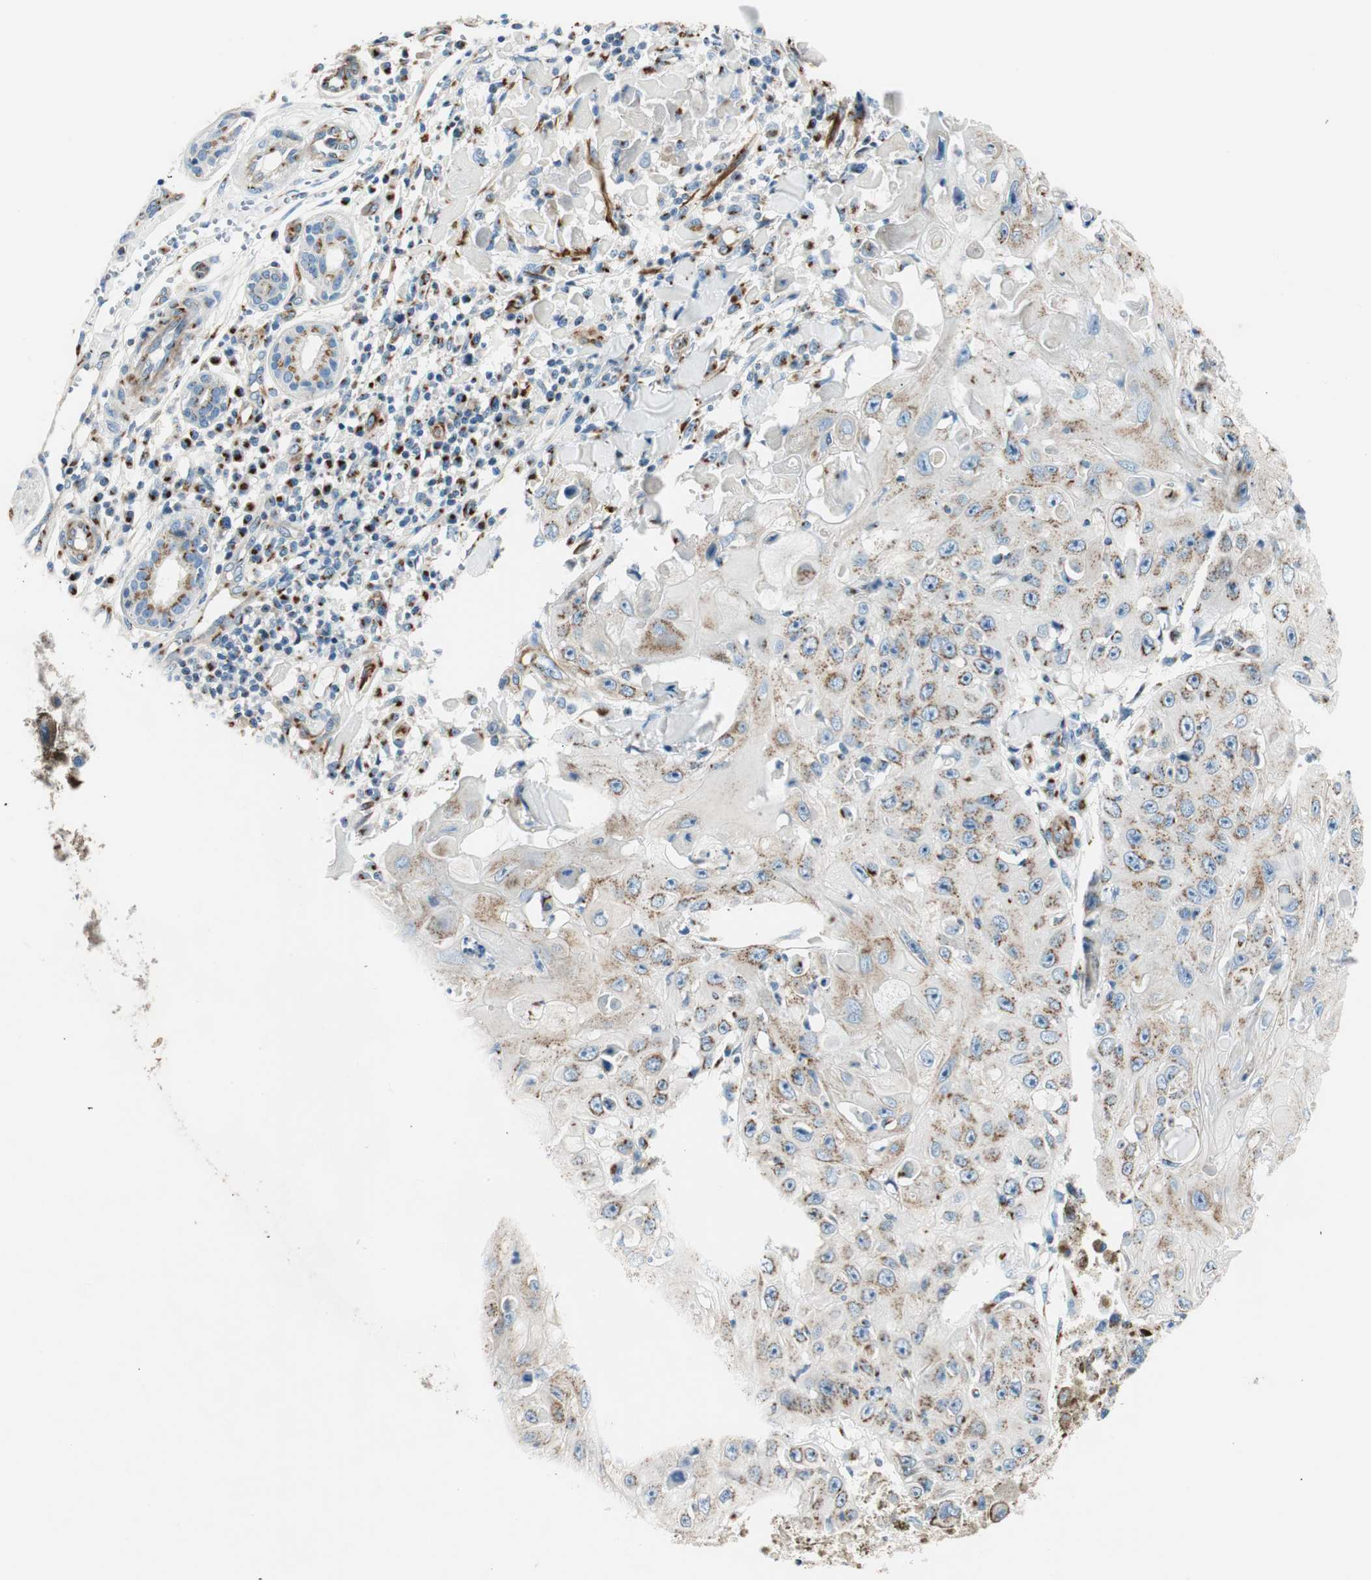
{"staining": {"intensity": "moderate", "quantity": ">75%", "location": "cytoplasmic/membranous"}, "tissue": "skin cancer", "cell_type": "Tumor cells", "image_type": "cancer", "snomed": [{"axis": "morphology", "description": "Squamous cell carcinoma, NOS"}, {"axis": "topography", "description": "Skin"}], "caption": "Skin cancer (squamous cell carcinoma) stained with DAB (3,3'-diaminobenzidine) immunohistochemistry demonstrates medium levels of moderate cytoplasmic/membranous staining in approximately >75% of tumor cells.", "gene": "TMF1", "patient": {"sex": "male", "age": 86}}